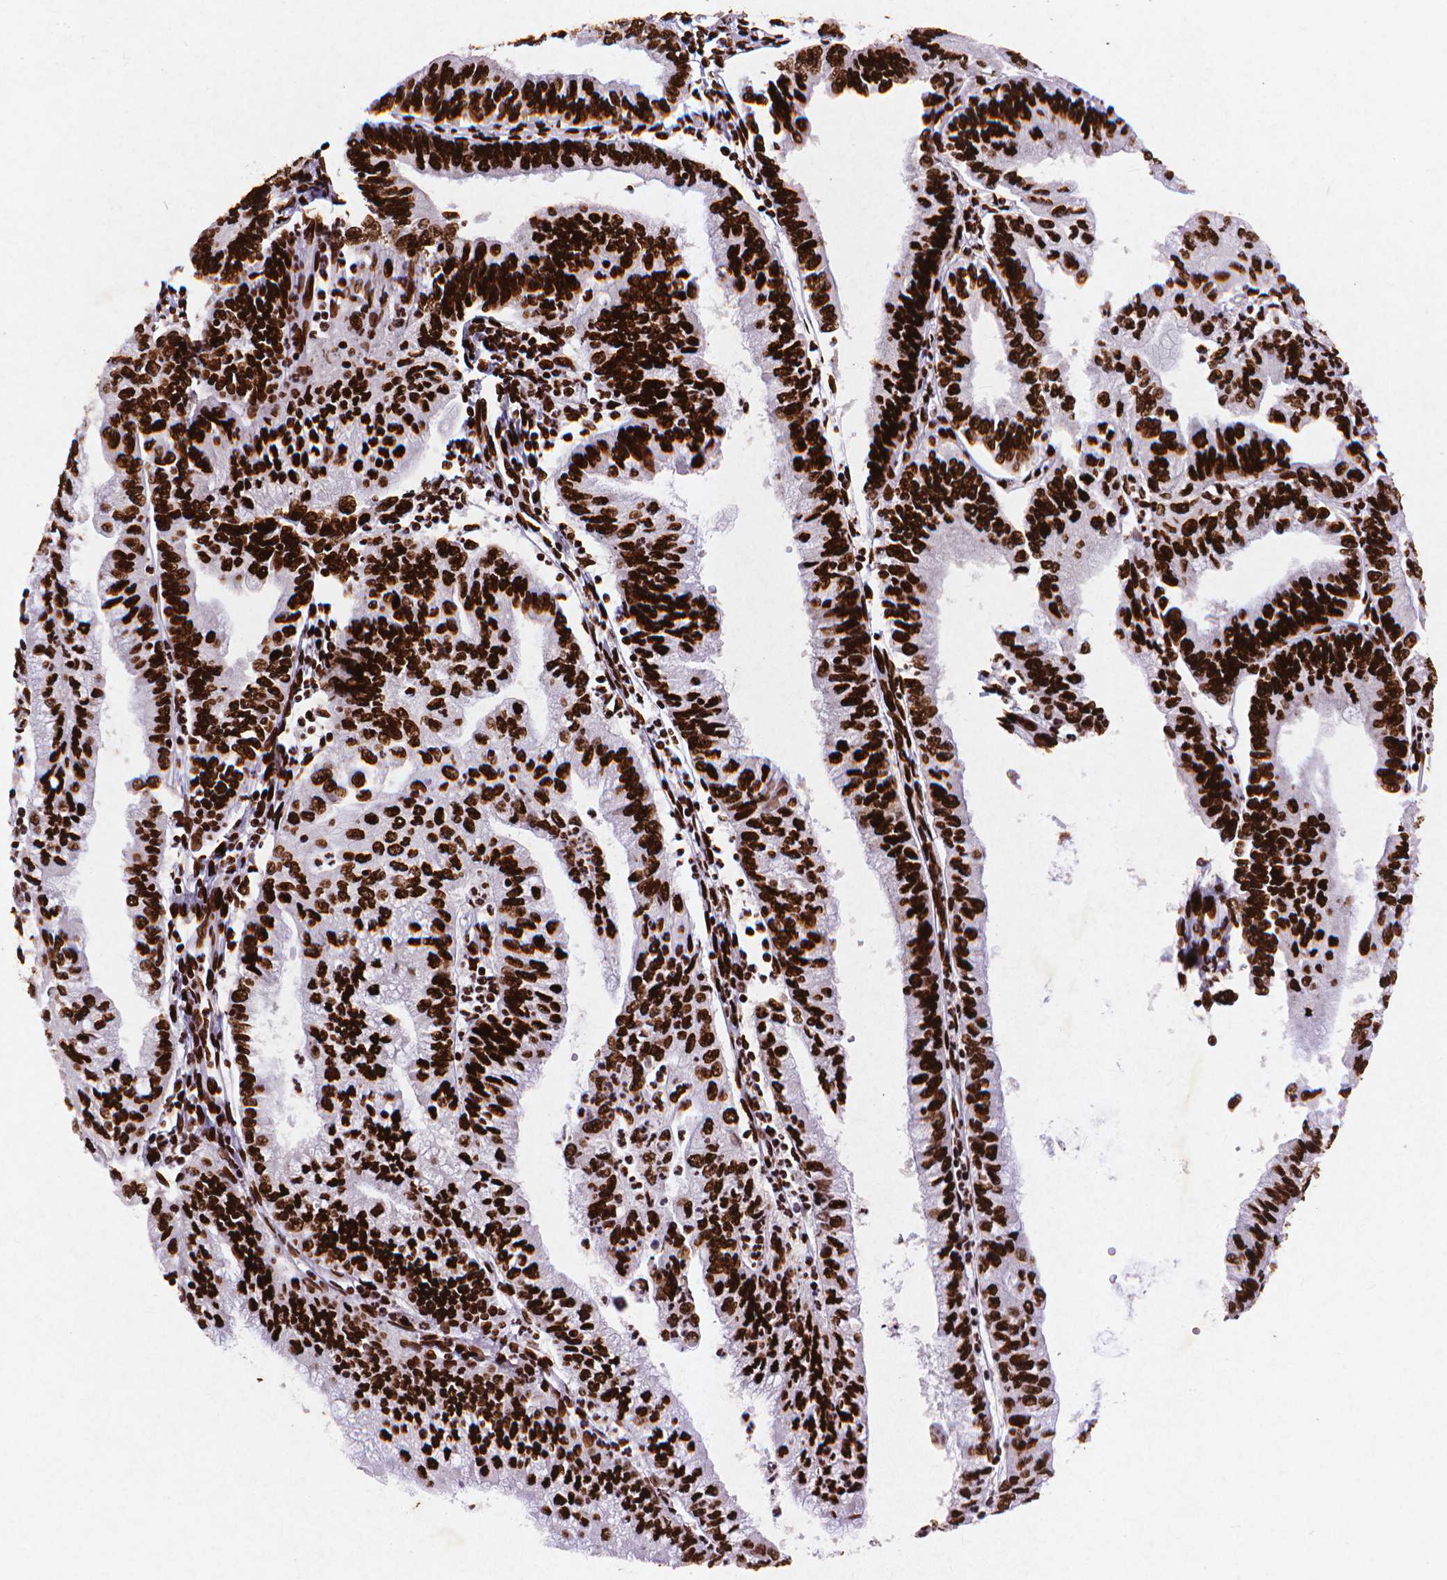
{"staining": {"intensity": "strong", "quantity": ">75%", "location": "nuclear"}, "tissue": "endometrial cancer", "cell_type": "Tumor cells", "image_type": "cancer", "snomed": [{"axis": "morphology", "description": "Adenocarcinoma, NOS"}, {"axis": "topography", "description": "Endometrium"}], "caption": "Strong nuclear staining for a protein is identified in approximately >75% of tumor cells of endometrial cancer (adenocarcinoma) using IHC.", "gene": "CITED2", "patient": {"sex": "female", "age": 55}}